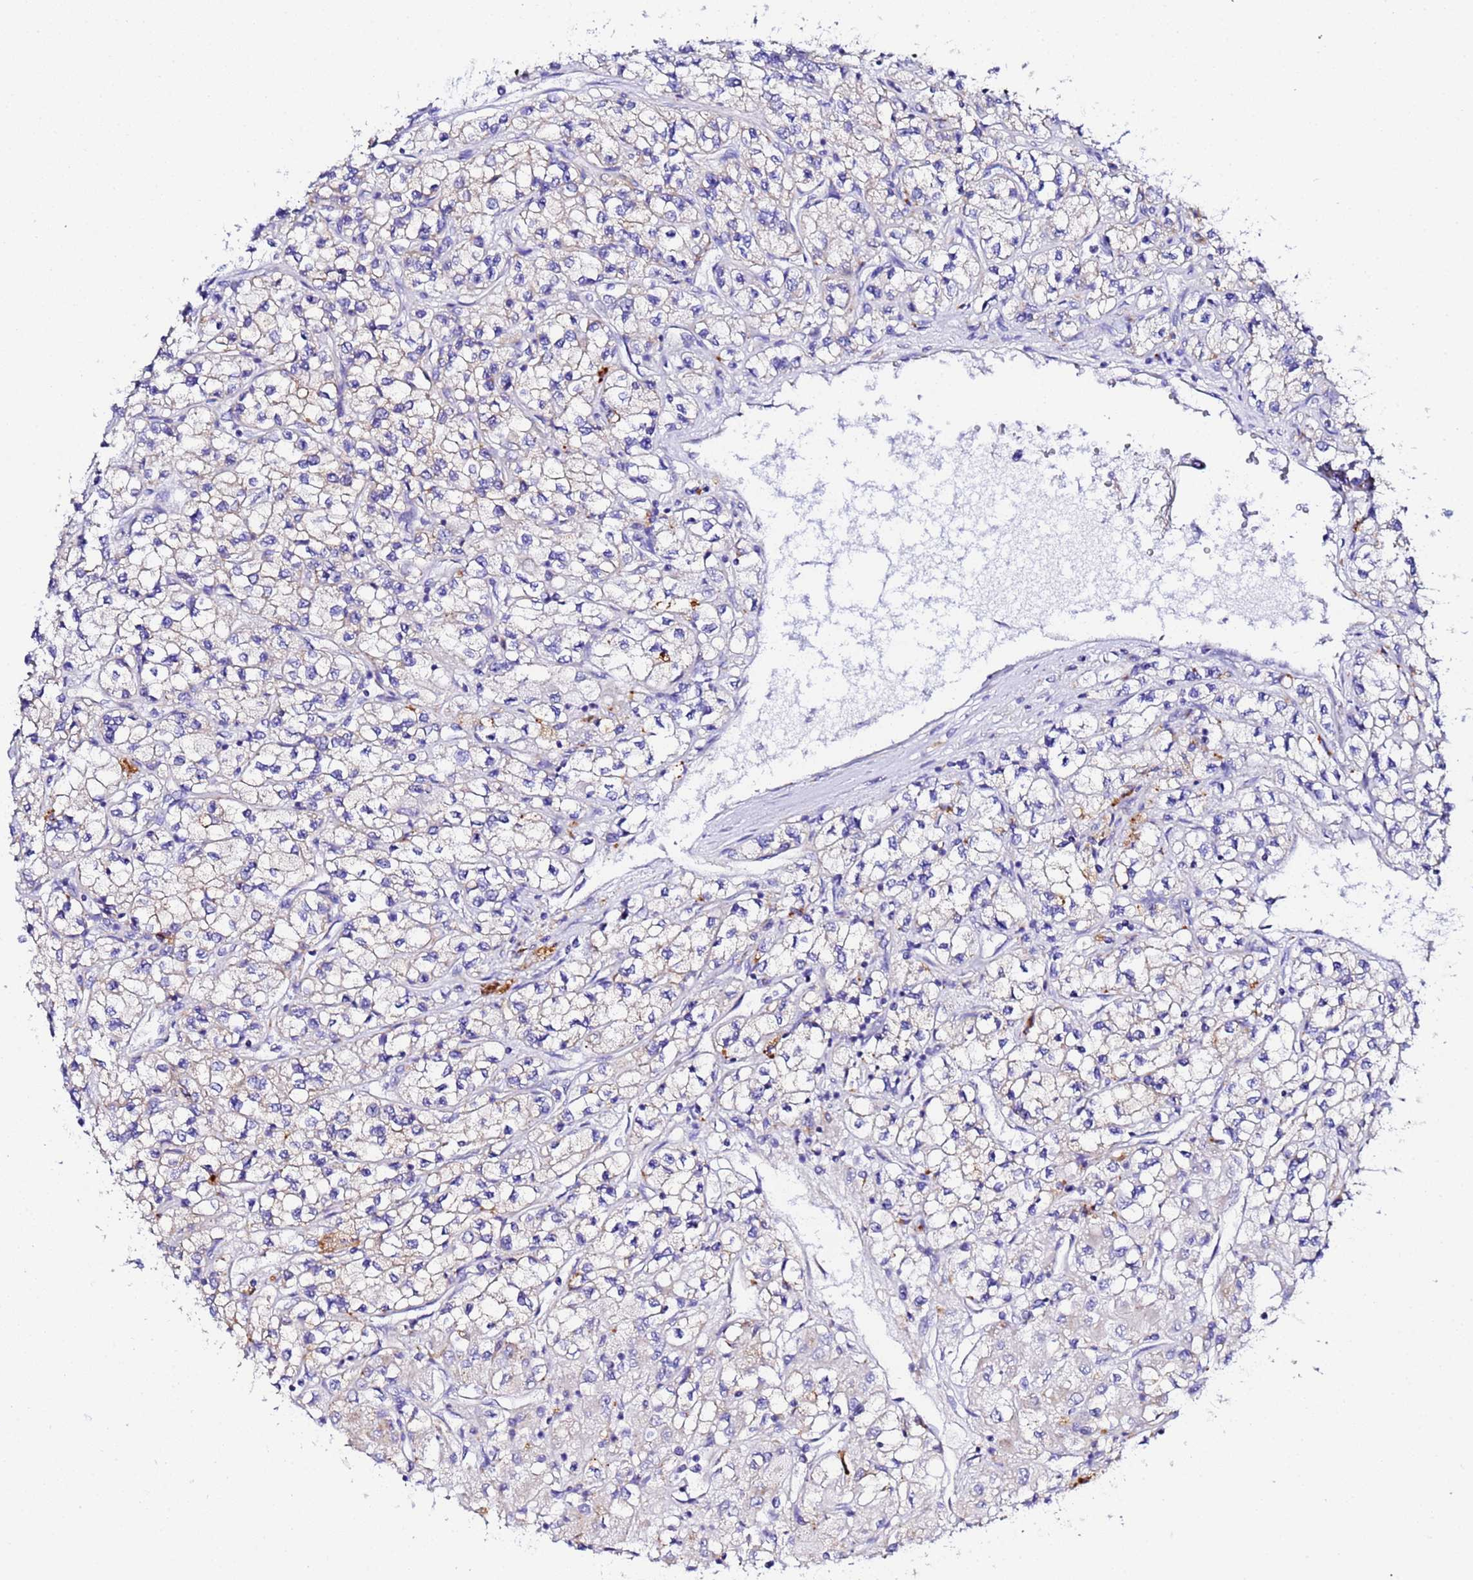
{"staining": {"intensity": "negative", "quantity": "none", "location": "none"}, "tissue": "renal cancer", "cell_type": "Tumor cells", "image_type": "cancer", "snomed": [{"axis": "morphology", "description": "Adenocarcinoma, NOS"}, {"axis": "topography", "description": "Kidney"}], "caption": "High power microscopy histopathology image of an immunohistochemistry (IHC) micrograph of adenocarcinoma (renal), revealing no significant staining in tumor cells.", "gene": "VTI1B", "patient": {"sex": "male", "age": 80}}